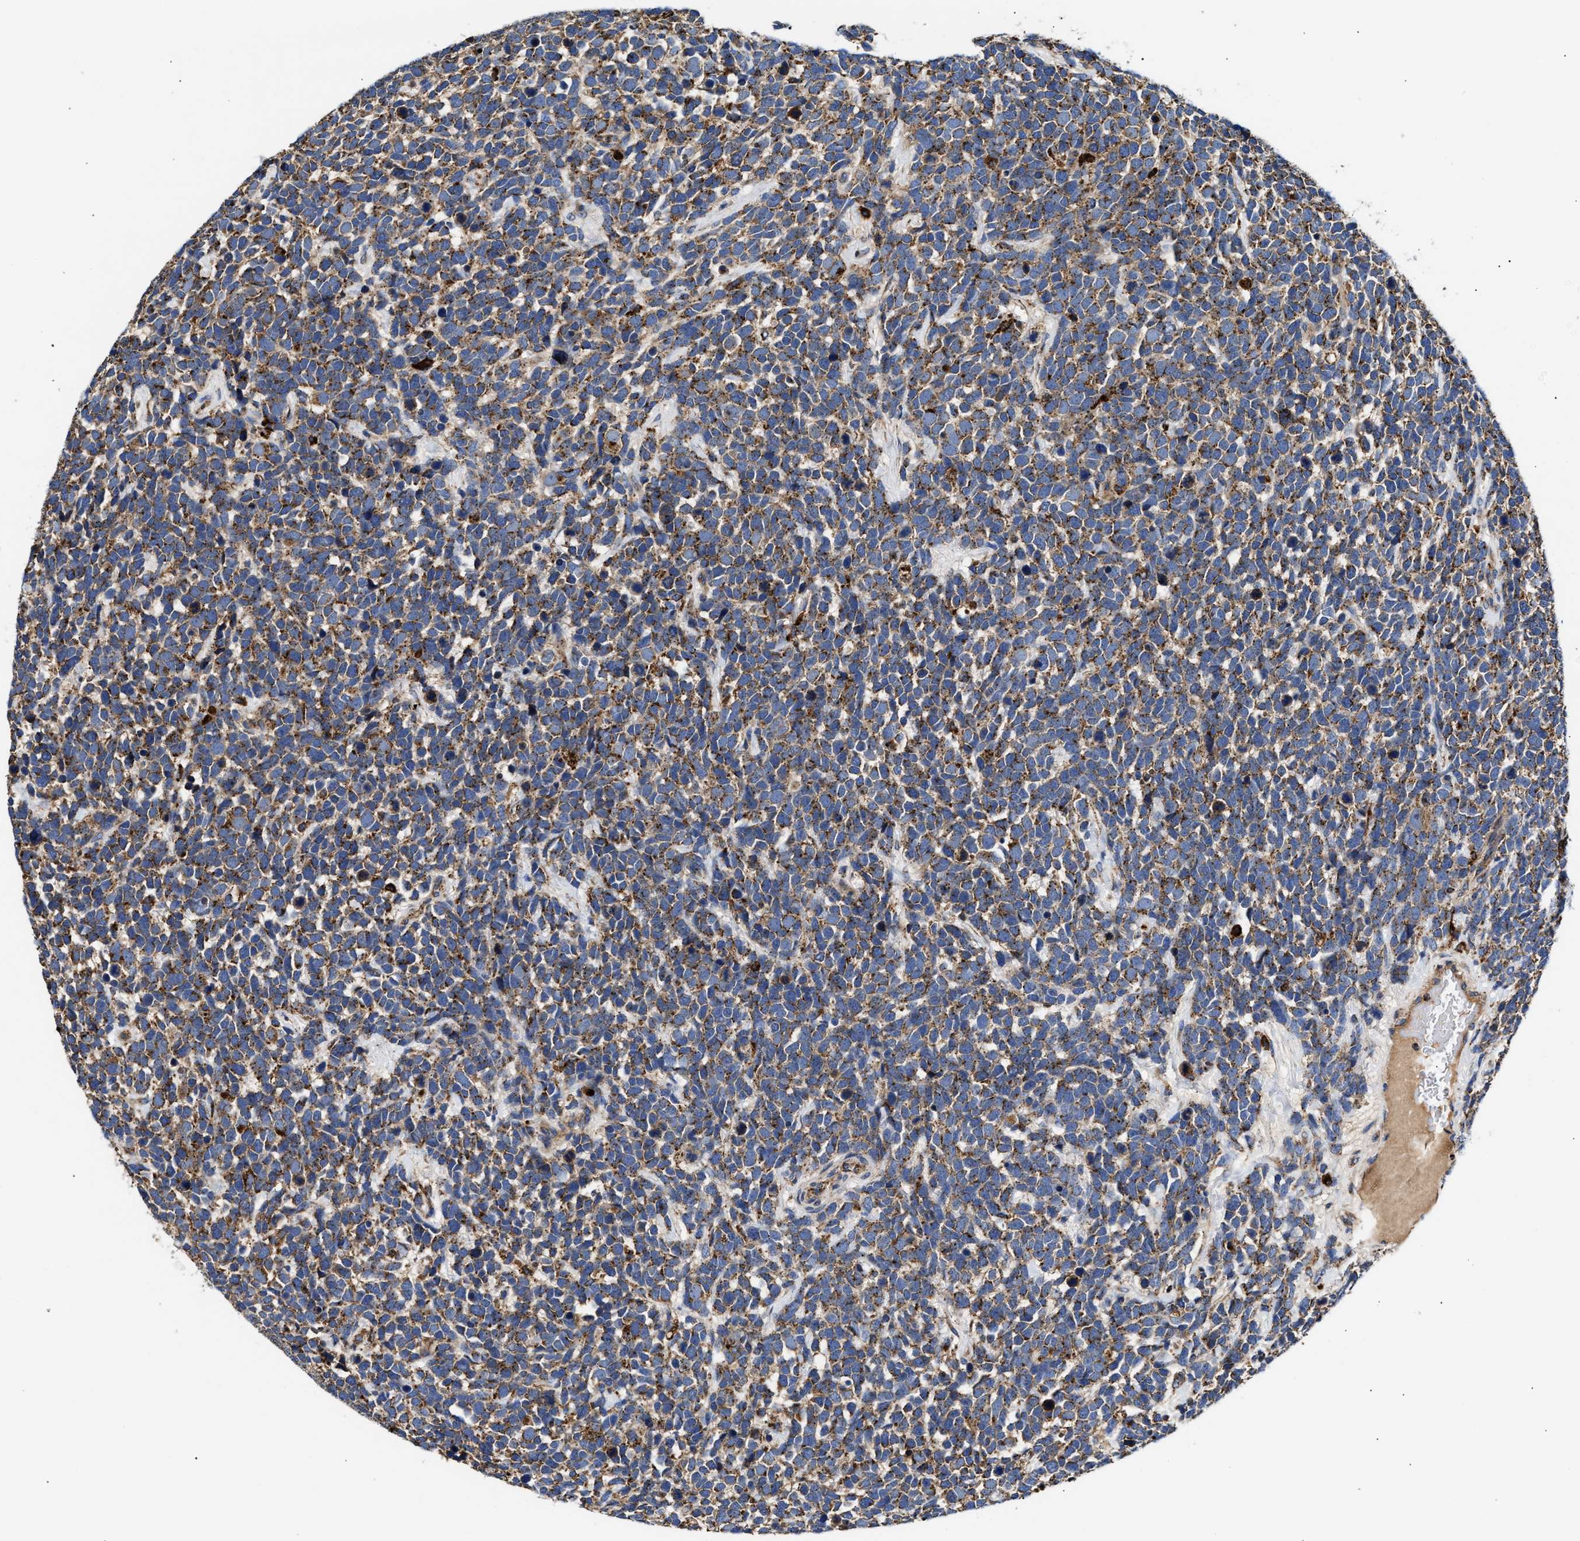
{"staining": {"intensity": "strong", "quantity": ">75%", "location": "cytoplasmic/membranous"}, "tissue": "urothelial cancer", "cell_type": "Tumor cells", "image_type": "cancer", "snomed": [{"axis": "morphology", "description": "Urothelial carcinoma, High grade"}, {"axis": "topography", "description": "Urinary bladder"}], "caption": "A brown stain labels strong cytoplasmic/membranous expression of a protein in human urothelial cancer tumor cells.", "gene": "CCDC146", "patient": {"sex": "female", "age": 82}}